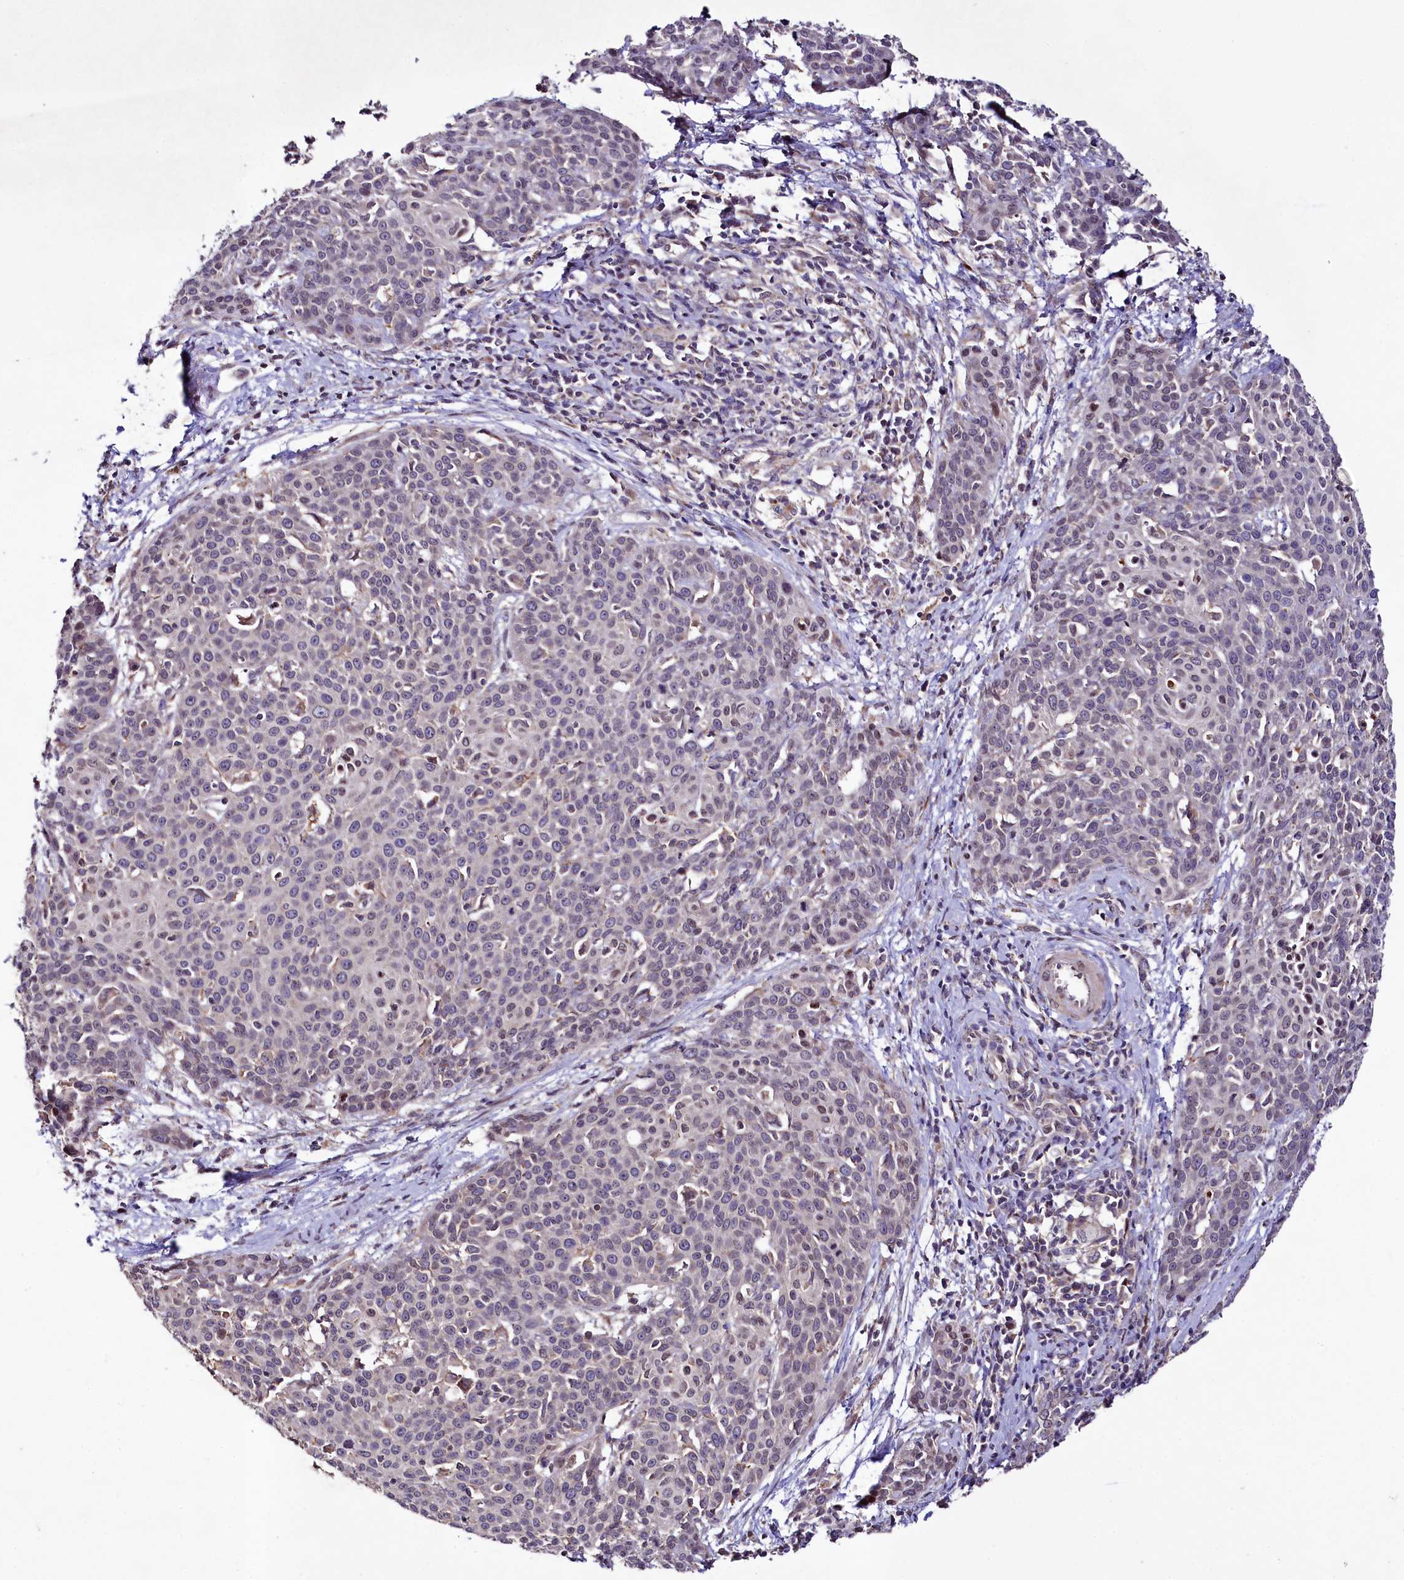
{"staining": {"intensity": "weak", "quantity": "<25%", "location": "nuclear"}, "tissue": "cervical cancer", "cell_type": "Tumor cells", "image_type": "cancer", "snomed": [{"axis": "morphology", "description": "Squamous cell carcinoma, NOS"}, {"axis": "topography", "description": "Cervix"}], "caption": "High power microscopy image of an immunohistochemistry histopathology image of cervical squamous cell carcinoma, revealing no significant staining in tumor cells.", "gene": "ZNF226", "patient": {"sex": "female", "age": 38}}